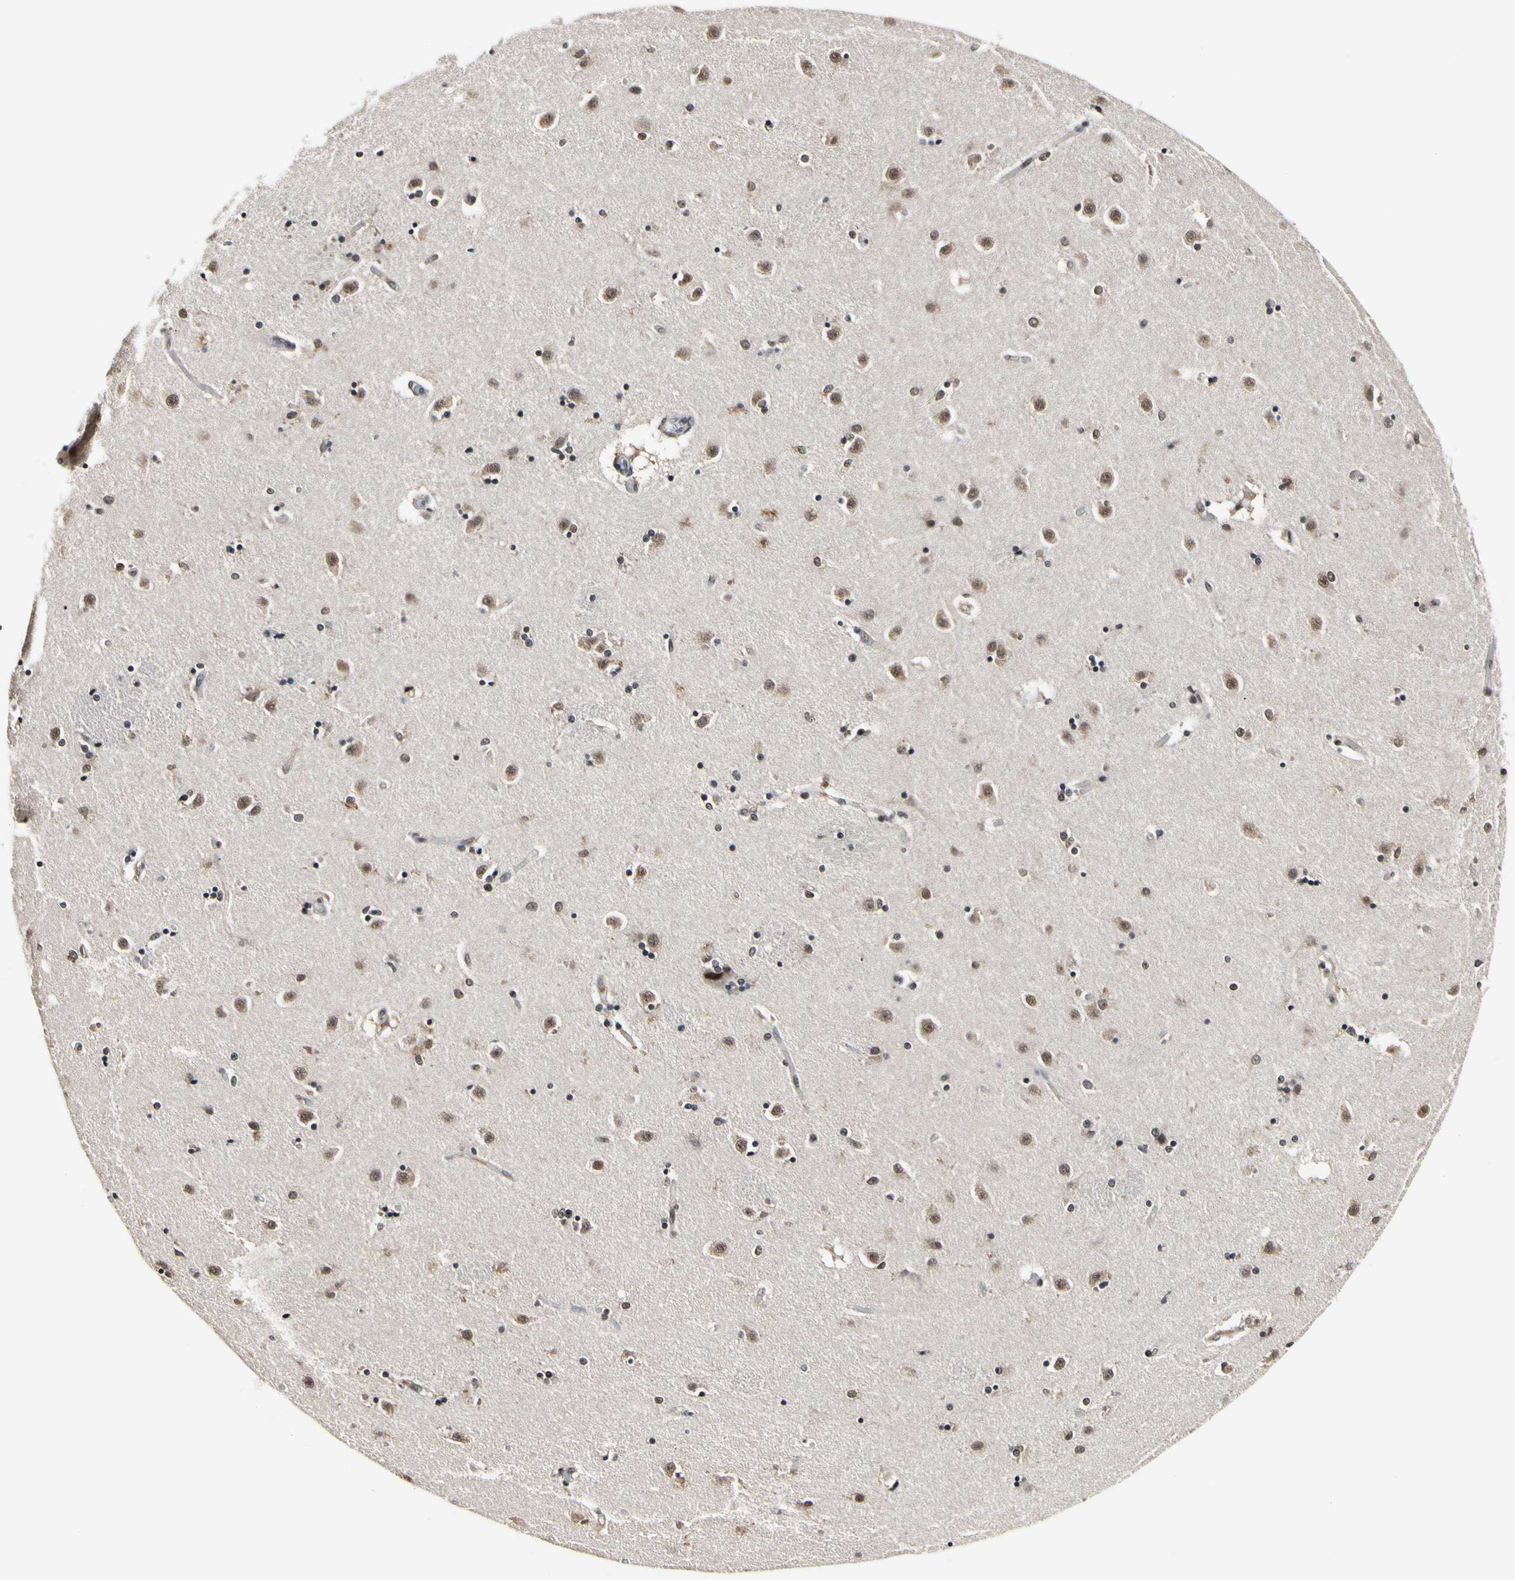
{"staining": {"intensity": "weak", "quantity": ">75%", "location": "nuclear"}, "tissue": "caudate", "cell_type": "Glial cells", "image_type": "normal", "snomed": [{"axis": "morphology", "description": "Normal tissue, NOS"}, {"axis": "topography", "description": "Lateral ventricle wall"}], "caption": "A brown stain shows weak nuclear positivity of a protein in glial cells of benign caudate. The staining was performed using DAB (3,3'-diaminobenzidine), with brown indicating positive protein expression. Nuclei are stained blue with hematoxylin.", "gene": "PSMD10", "patient": {"sex": "female", "age": 54}}